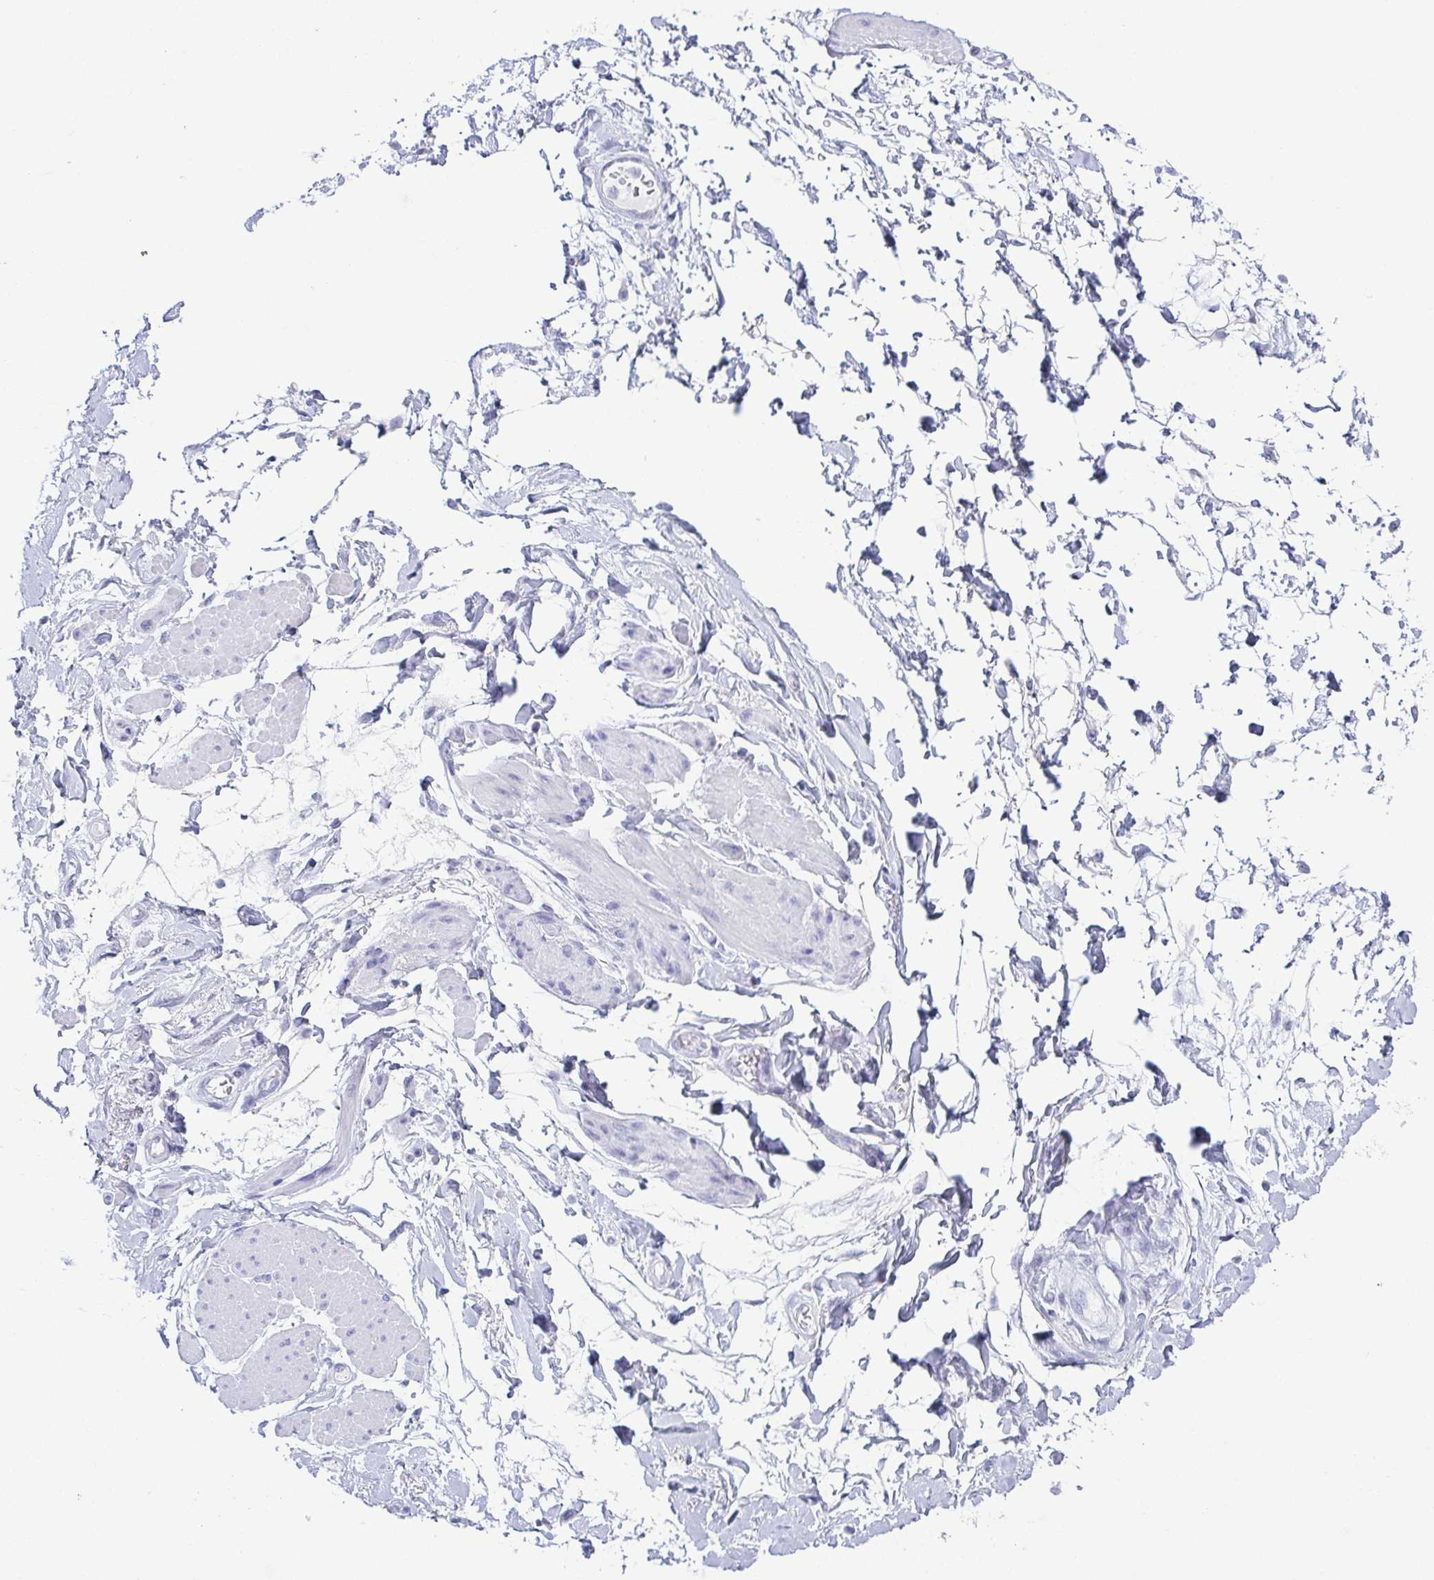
{"staining": {"intensity": "negative", "quantity": "none", "location": "none"}, "tissue": "adipose tissue", "cell_type": "Adipocytes", "image_type": "normal", "snomed": [{"axis": "morphology", "description": "Normal tissue, NOS"}, {"axis": "topography", "description": "Urinary bladder"}, {"axis": "topography", "description": "Peripheral nerve tissue"}], "caption": "DAB immunohistochemical staining of unremarkable human adipose tissue exhibits no significant staining in adipocytes.", "gene": "ZG16B", "patient": {"sex": "female", "age": 60}}